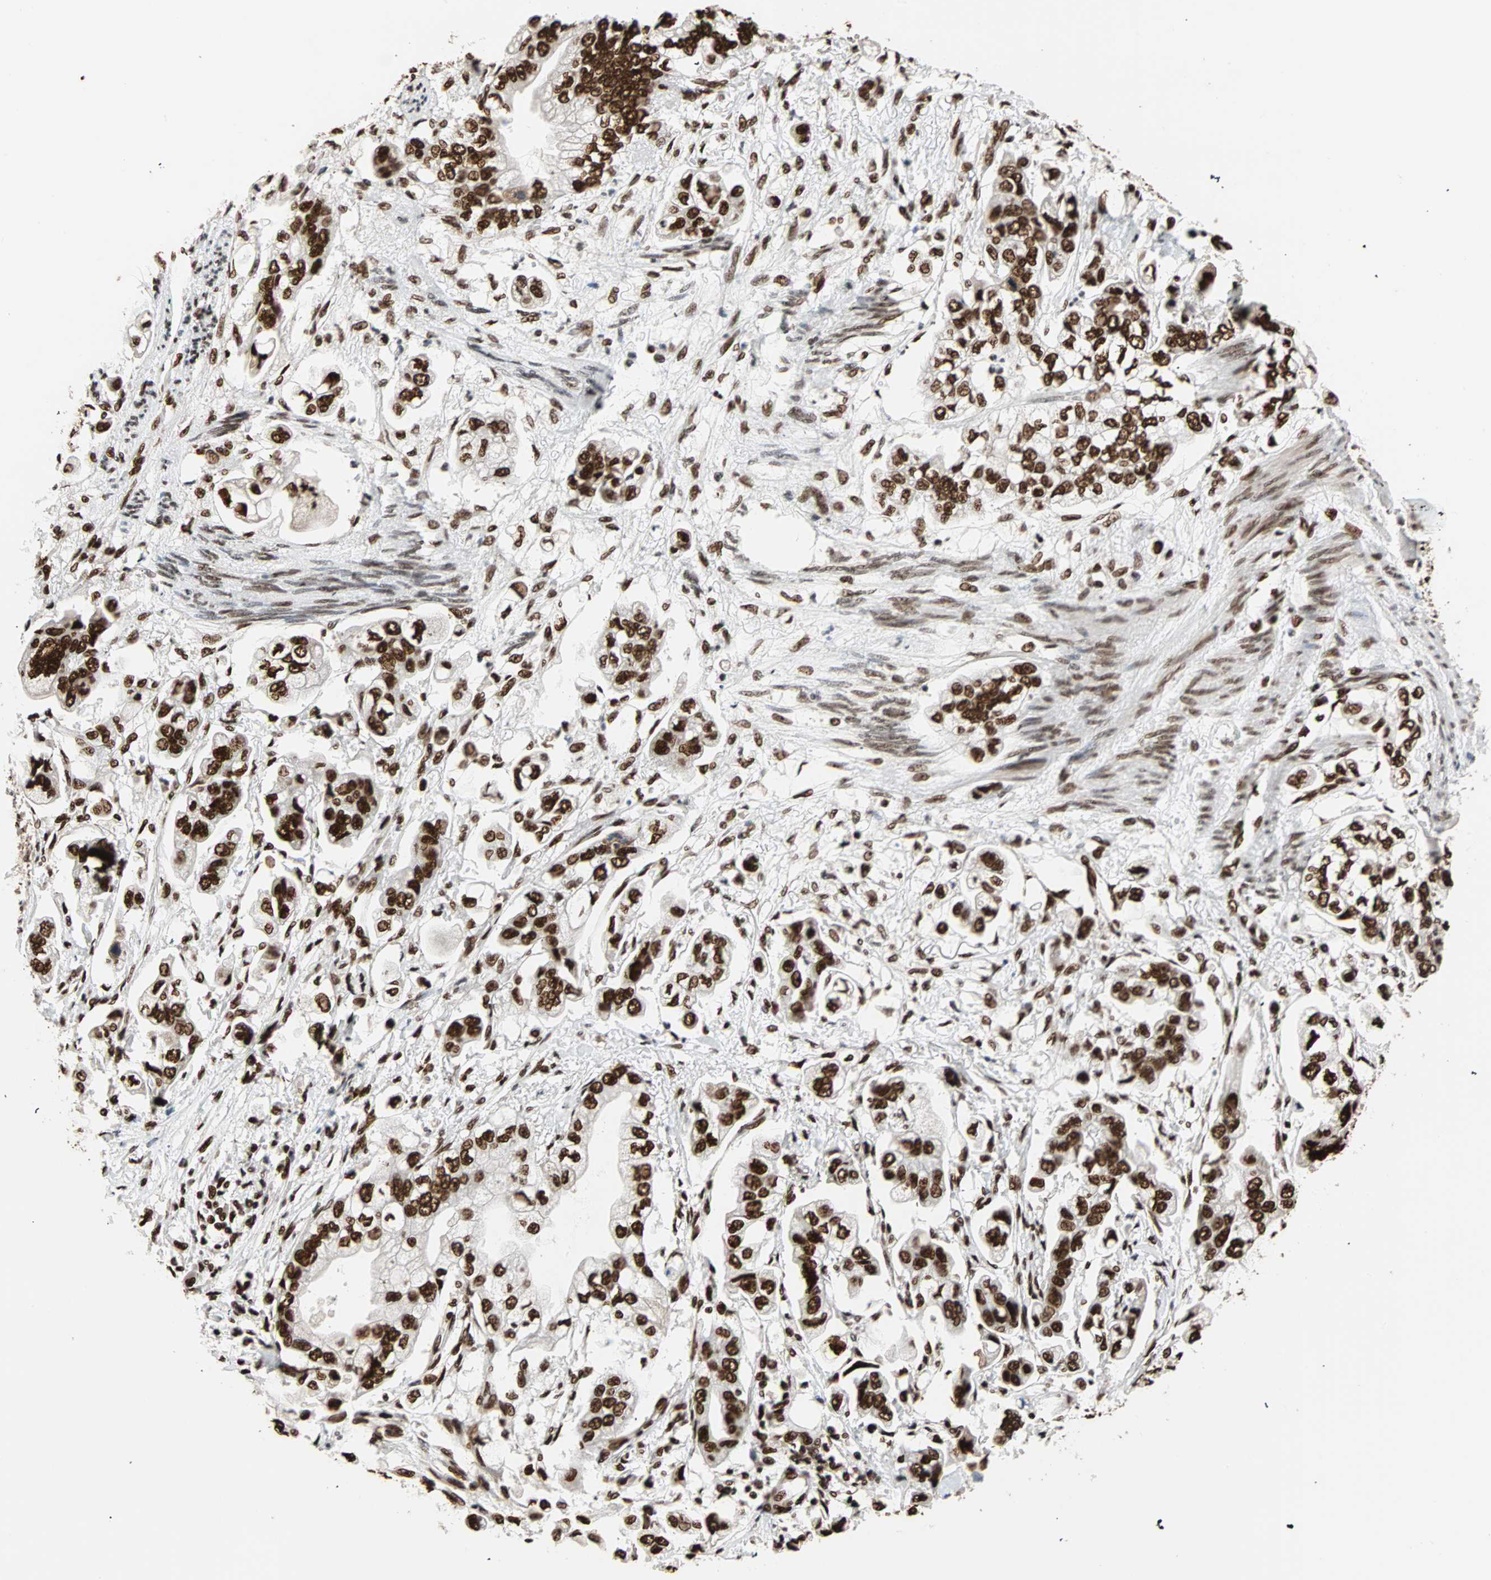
{"staining": {"intensity": "strong", "quantity": ">75%", "location": "nuclear"}, "tissue": "stomach cancer", "cell_type": "Tumor cells", "image_type": "cancer", "snomed": [{"axis": "morphology", "description": "Adenocarcinoma, NOS"}, {"axis": "topography", "description": "Stomach"}], "caption": "The histopathology image demonstrates immunohistochemical staining of adenocarcinoma (stomach). There is strong nuclear positivity is seen in about >75% of tumor cells.", "gene": "ILF2", "patient": {"sex": "male", "age": 62}}